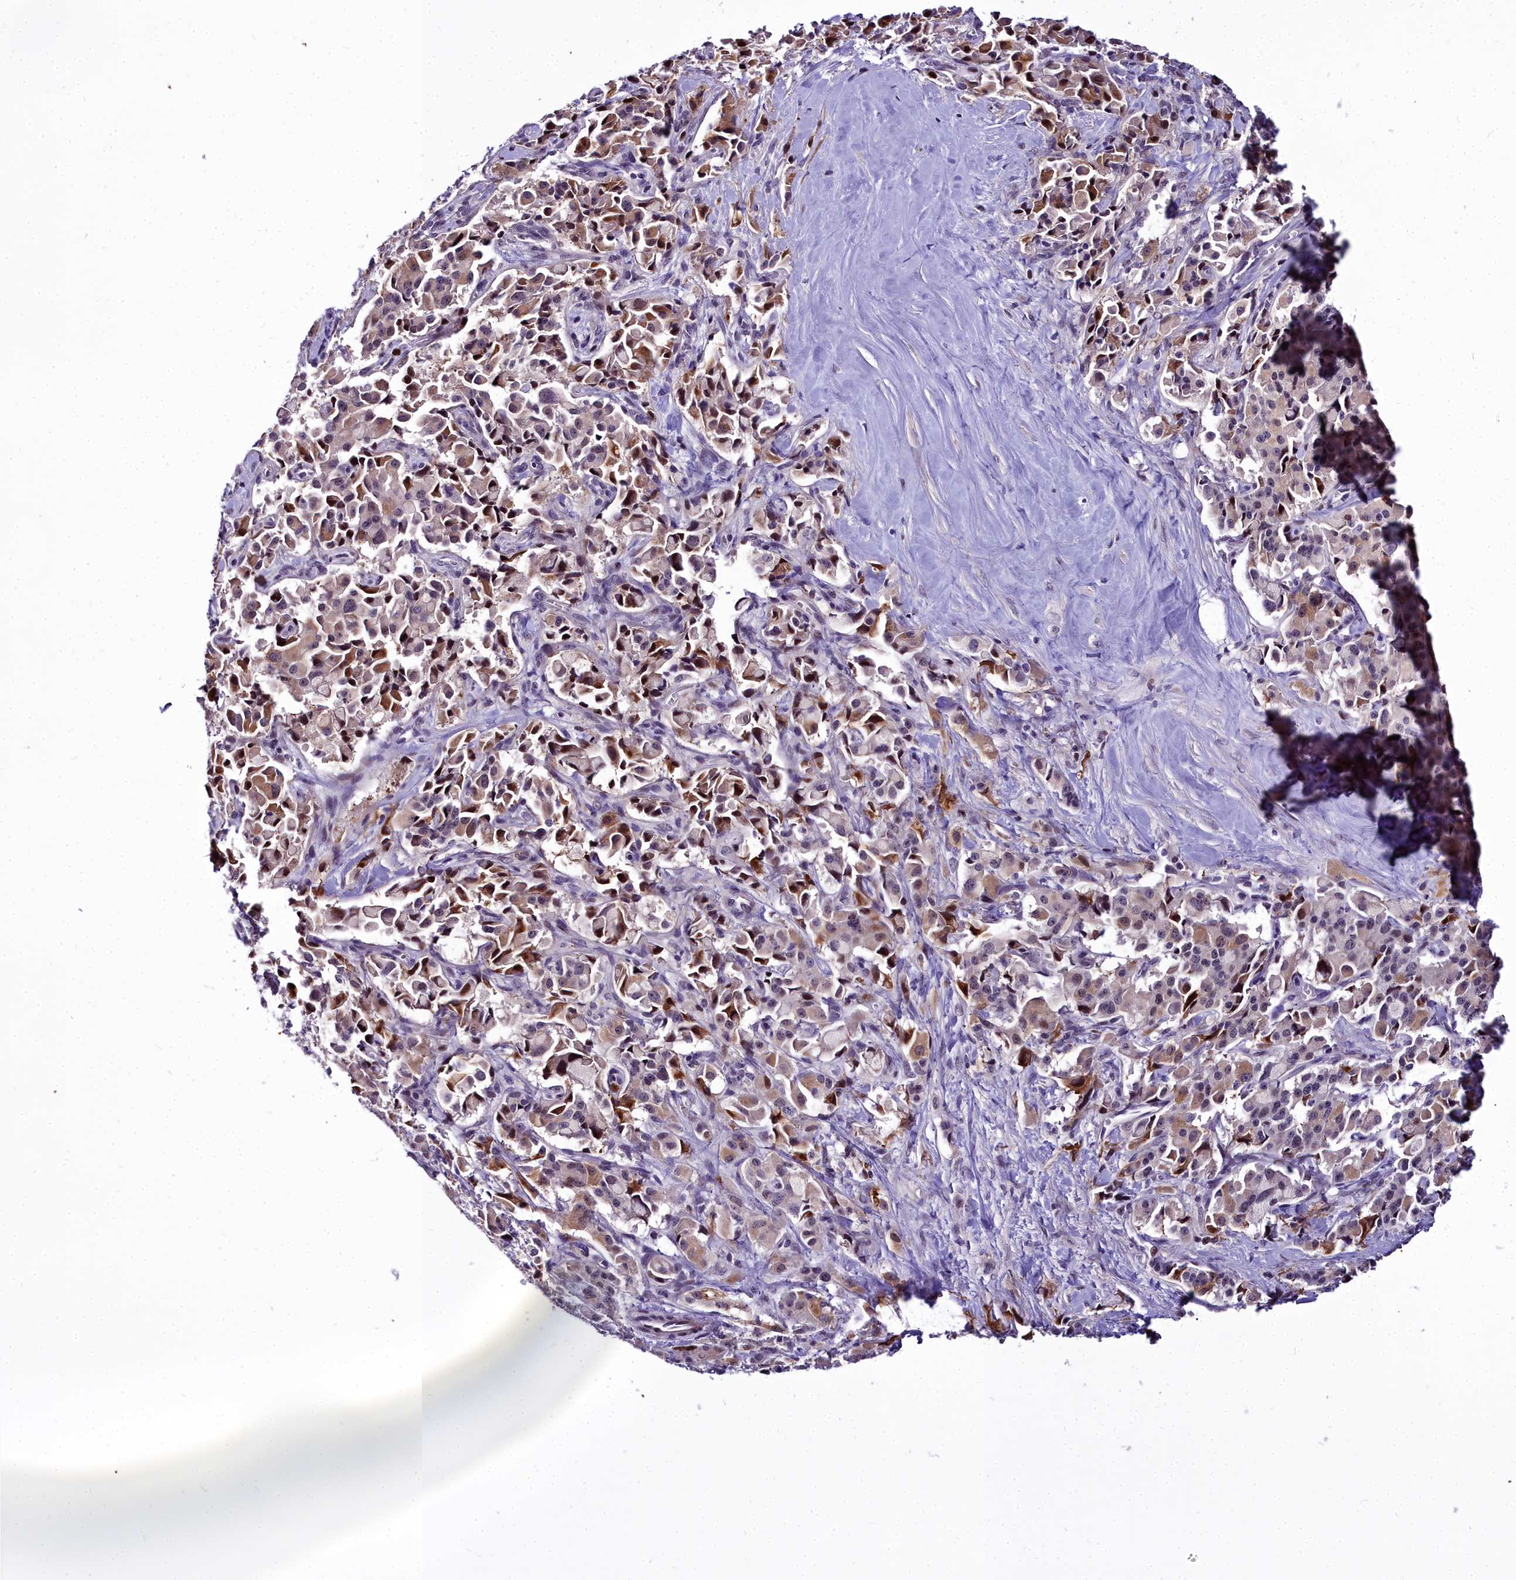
{"staining": {"intensity": "moderate", "quantity": "25%-75%", "location": "cytoplasmic/membranous,nuclear"}, "tissue": "pancreatic cancer", "cell_type": "Tumor cells", "image_type": "cancer", "snomed": [{"axis": "morphology", "description": "Adenocarcinoma, NOS"}, {"axis": "topography", "description": "Pancreas"}], "caption": "There is medium levels of moderate cytoplasmic/membranous and nuclear staining in tumor cells of adenocarcinoma (pancreatic), as demonstrated by immunohistochemical staining (brown color).", "gene": "TRIML2", "patient": {"sex": "male", "age": 65}}